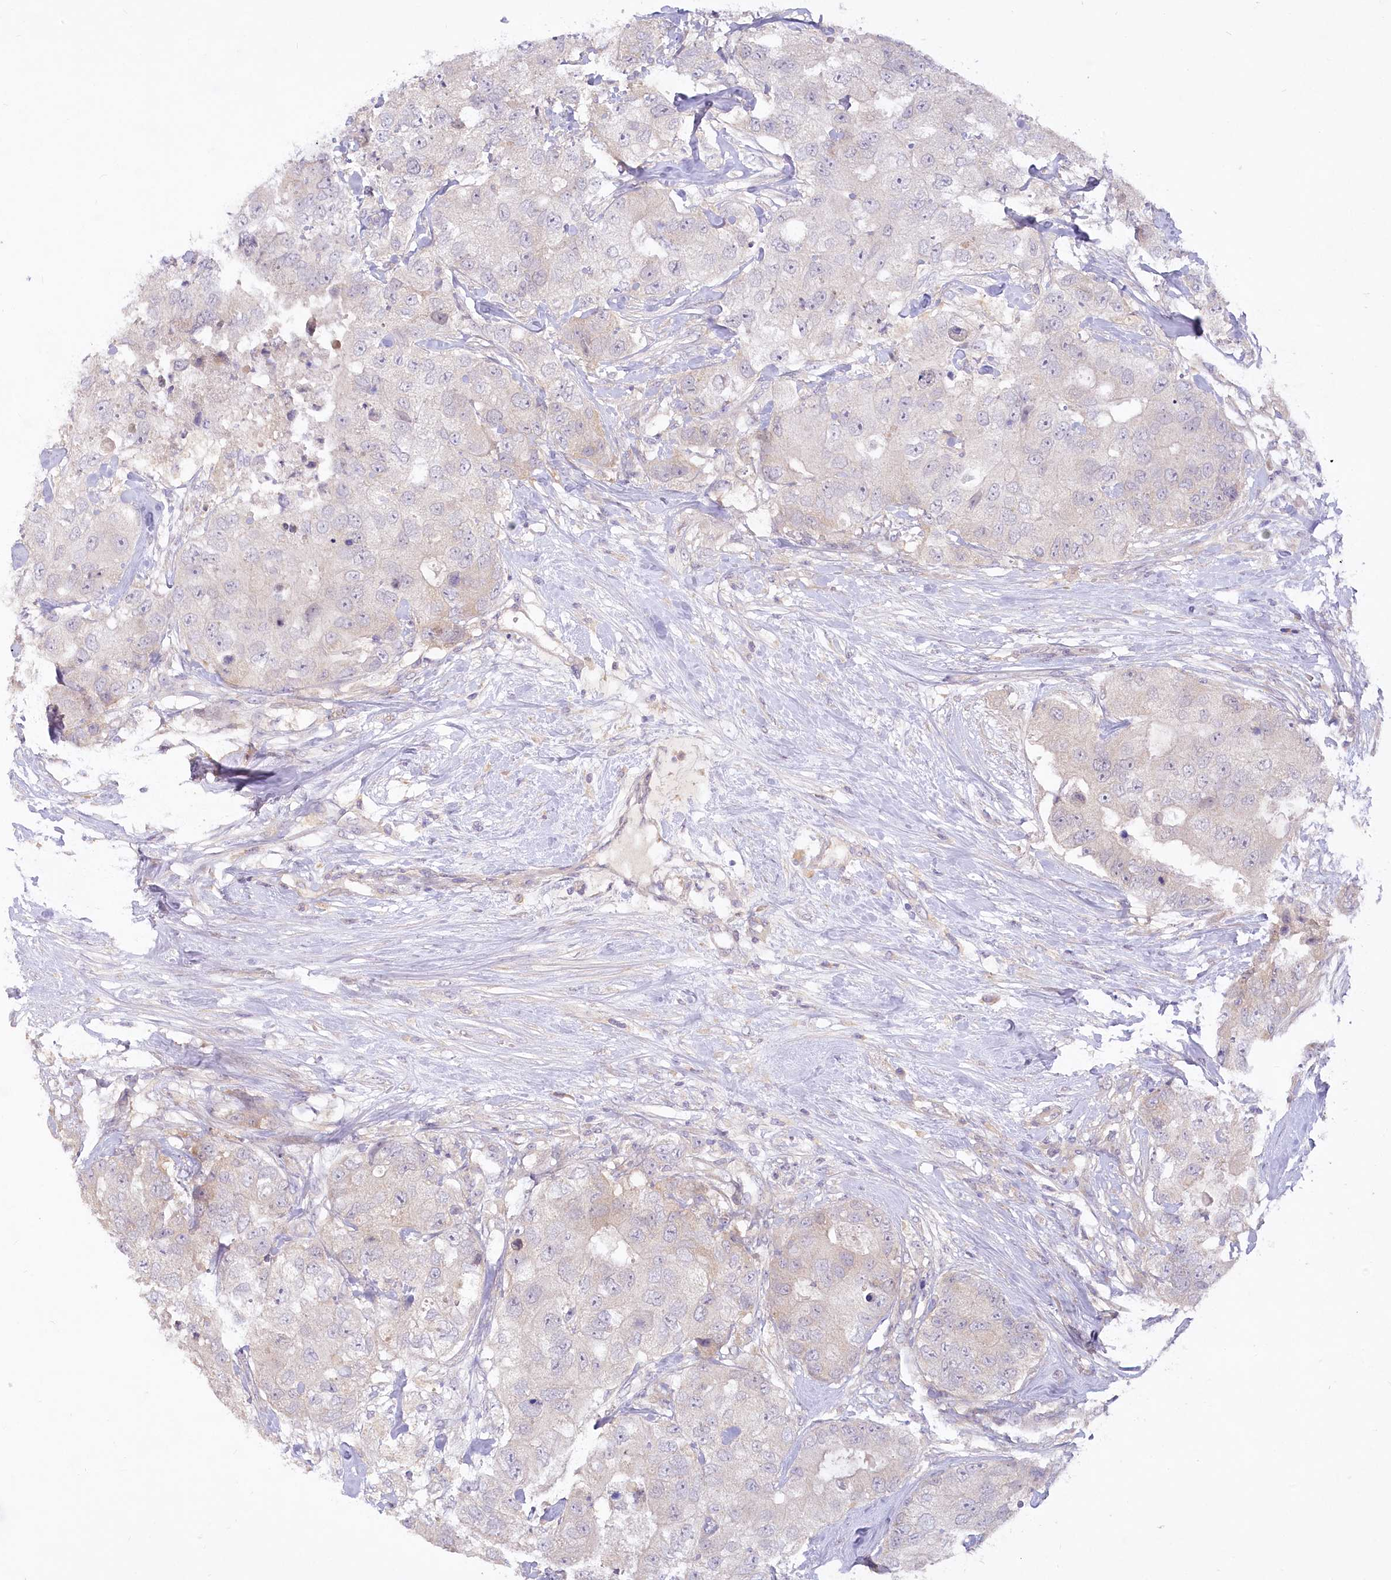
{"staining": {"intensity": "weak", "quantity": "<25%", "location": "cytoplasmic/membranous"}, "tissue": "breast cancer", "cell_type": "Tumor cells", "image_type": "cancer", "snomed": [{"axis": "morphology", "description": "Duct carcinoma"}, {"axis": "topography", "description": "Breast"}], "caption": "Photomicrograph shows no significant protein expression in tumor cells of invasive ductal carcinoma (breast).", "gene": "EFHC2", "patient": {"sex": "female", "age": 62}}